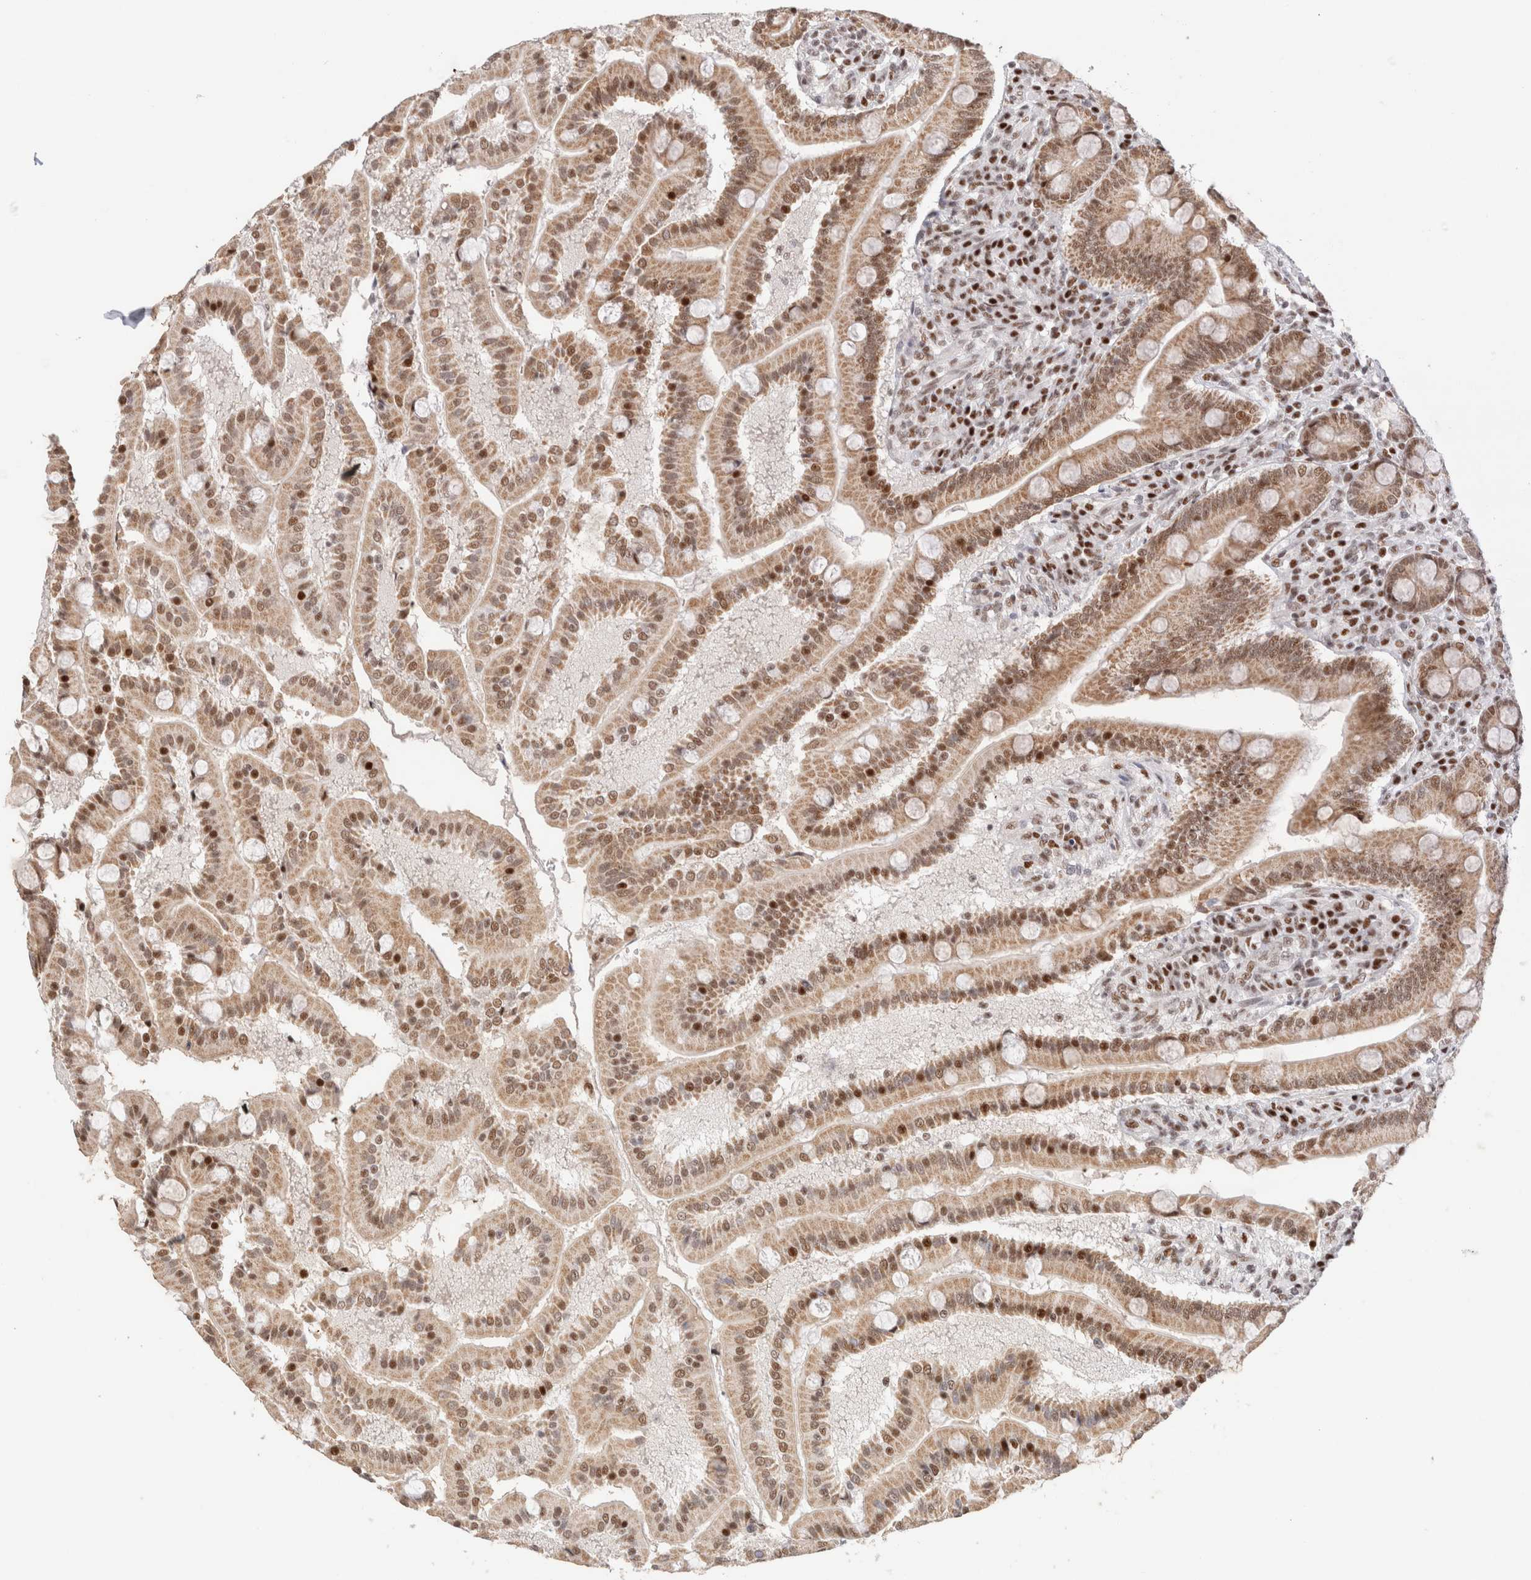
{"staining": {"intensity": "moderate", "quantity": ">75%", "location": "cytoplasmic/membranous,nuclear"}, "tissue": "duodenum", "cell_type": "Glandular cells", "image_type": "normal", "snomed": [{"axis": "morphology", "description": "Normal tissue, NOS"}, {"axis": "topography", "description": "Duodenum"}], "caption": "The photomicrograph demonstrates staining of unremarkable duodenum, revealing moderate cytoplasmic/membranous,nuclear protein expression (brown color) within glandular cells.", "gene": "ZNF282", "patient": {"sex": "male", "age": 50}}